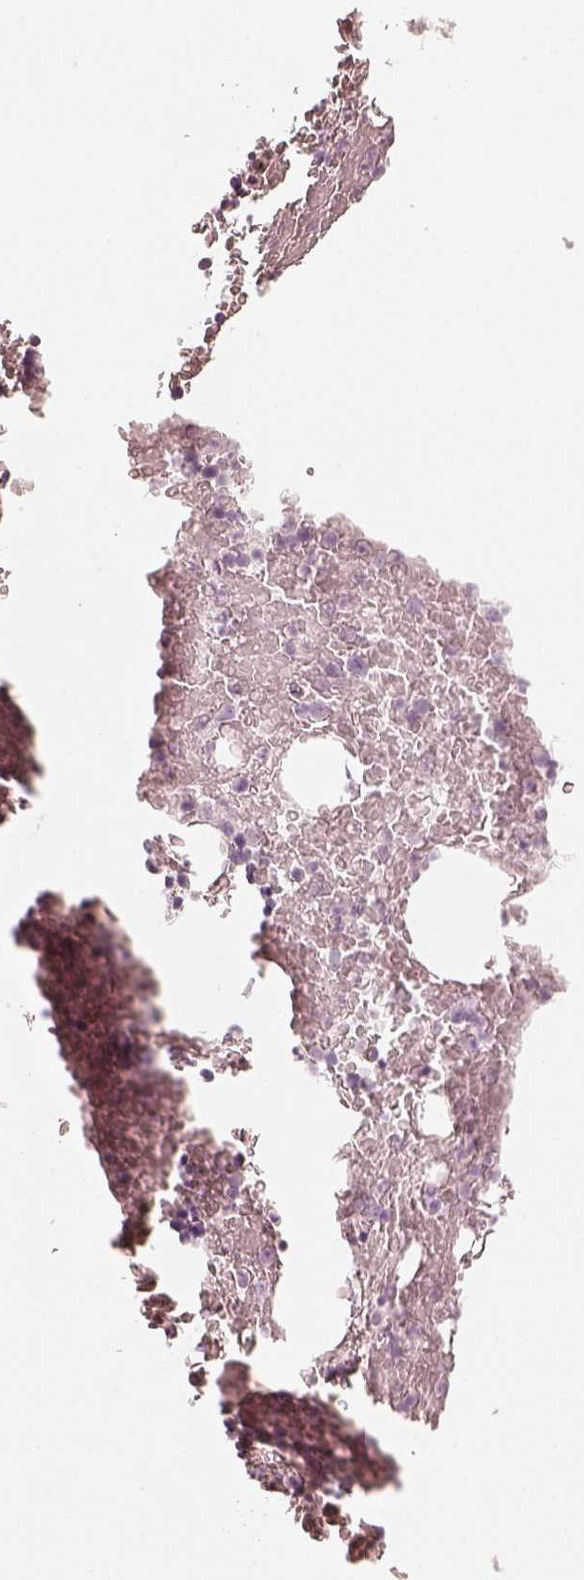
{"staining": {"intensity": "negative", "quantity": "none", "location": "none"}, "tissue": "bone marrow", "cell_type": "Hematopoietic cells", "image_type": "normal", "snomed": [{"axis": "morphology", "description": "Normal tissue, NOS"}, {"axis": "topography", "description": "Bone marrow"}], "caption": "A micrograph of bone marrow stained for a protein demonstrates no brown staining in hematopoietic cells. (DAB (3,3'-diaminobenzidine) IHC, high magnification).", "gene": "KRT82", "patient": {"sex": "male", "age": 72}}